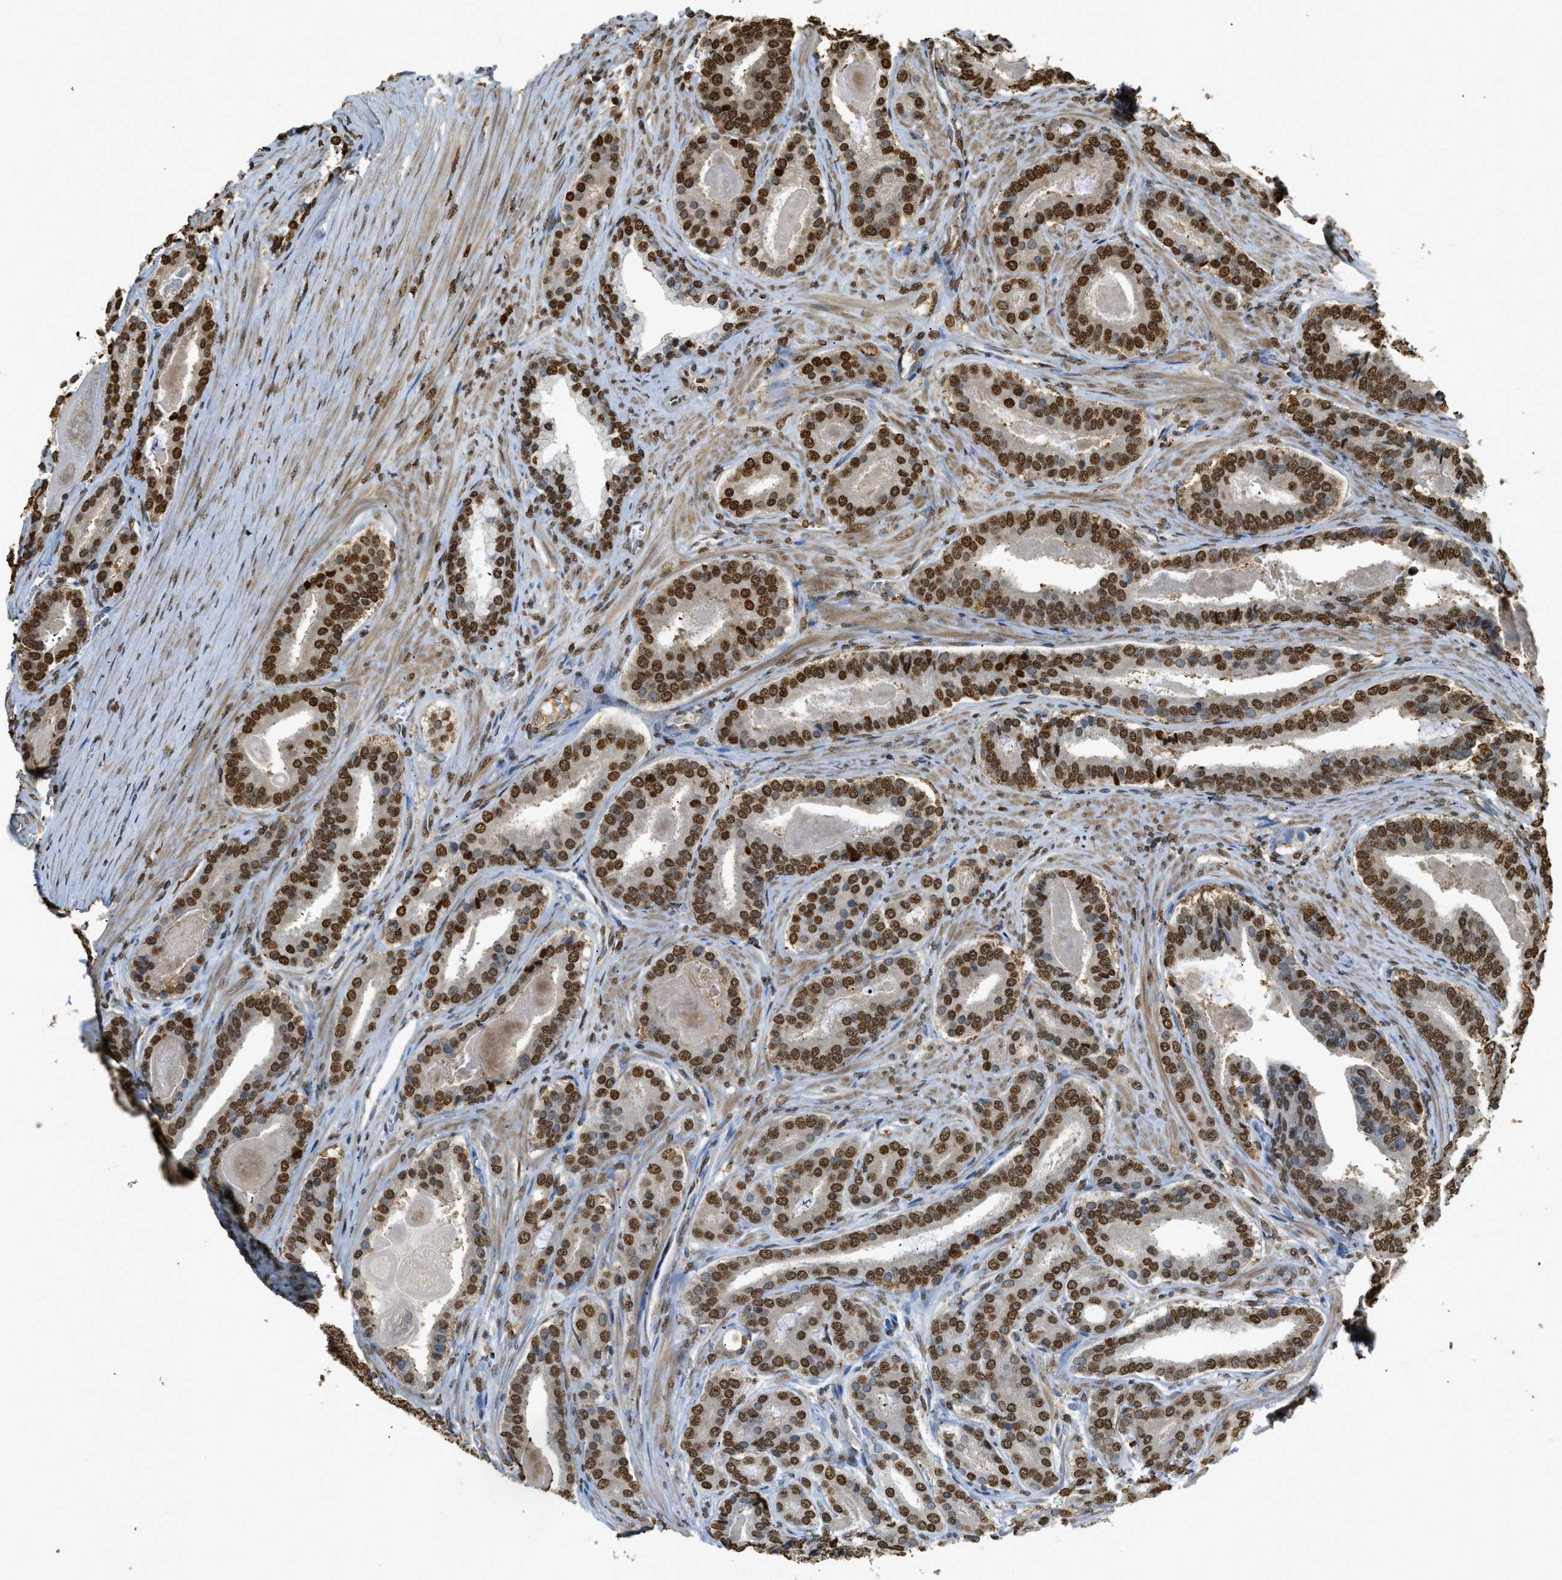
{"staining": {"intensity": "strong", "quantity": ">75%", "location": "nuclear"}, "tissue": "prostate cancer", "cell_type": "Tumor cells", "image_type": "cancer", "snomed": [{"axis": "morphology", "description": "Adenocarcinoma, High grade"}, {"axis": "topography", "description": "Prostate"}], "caption": "Immunohistochemistry histopathology image of neoplastic tissue: high-grade adenocarcinoma (prostate) stained using immunohistochemistry (IHC) exhibits high levels of strong protein expression localized specifically in the nuclear of tumor cells, appearing as a nuclear brown color.", "gene": "NR5A2", "patient": {"sex": "male", "age": 60}}